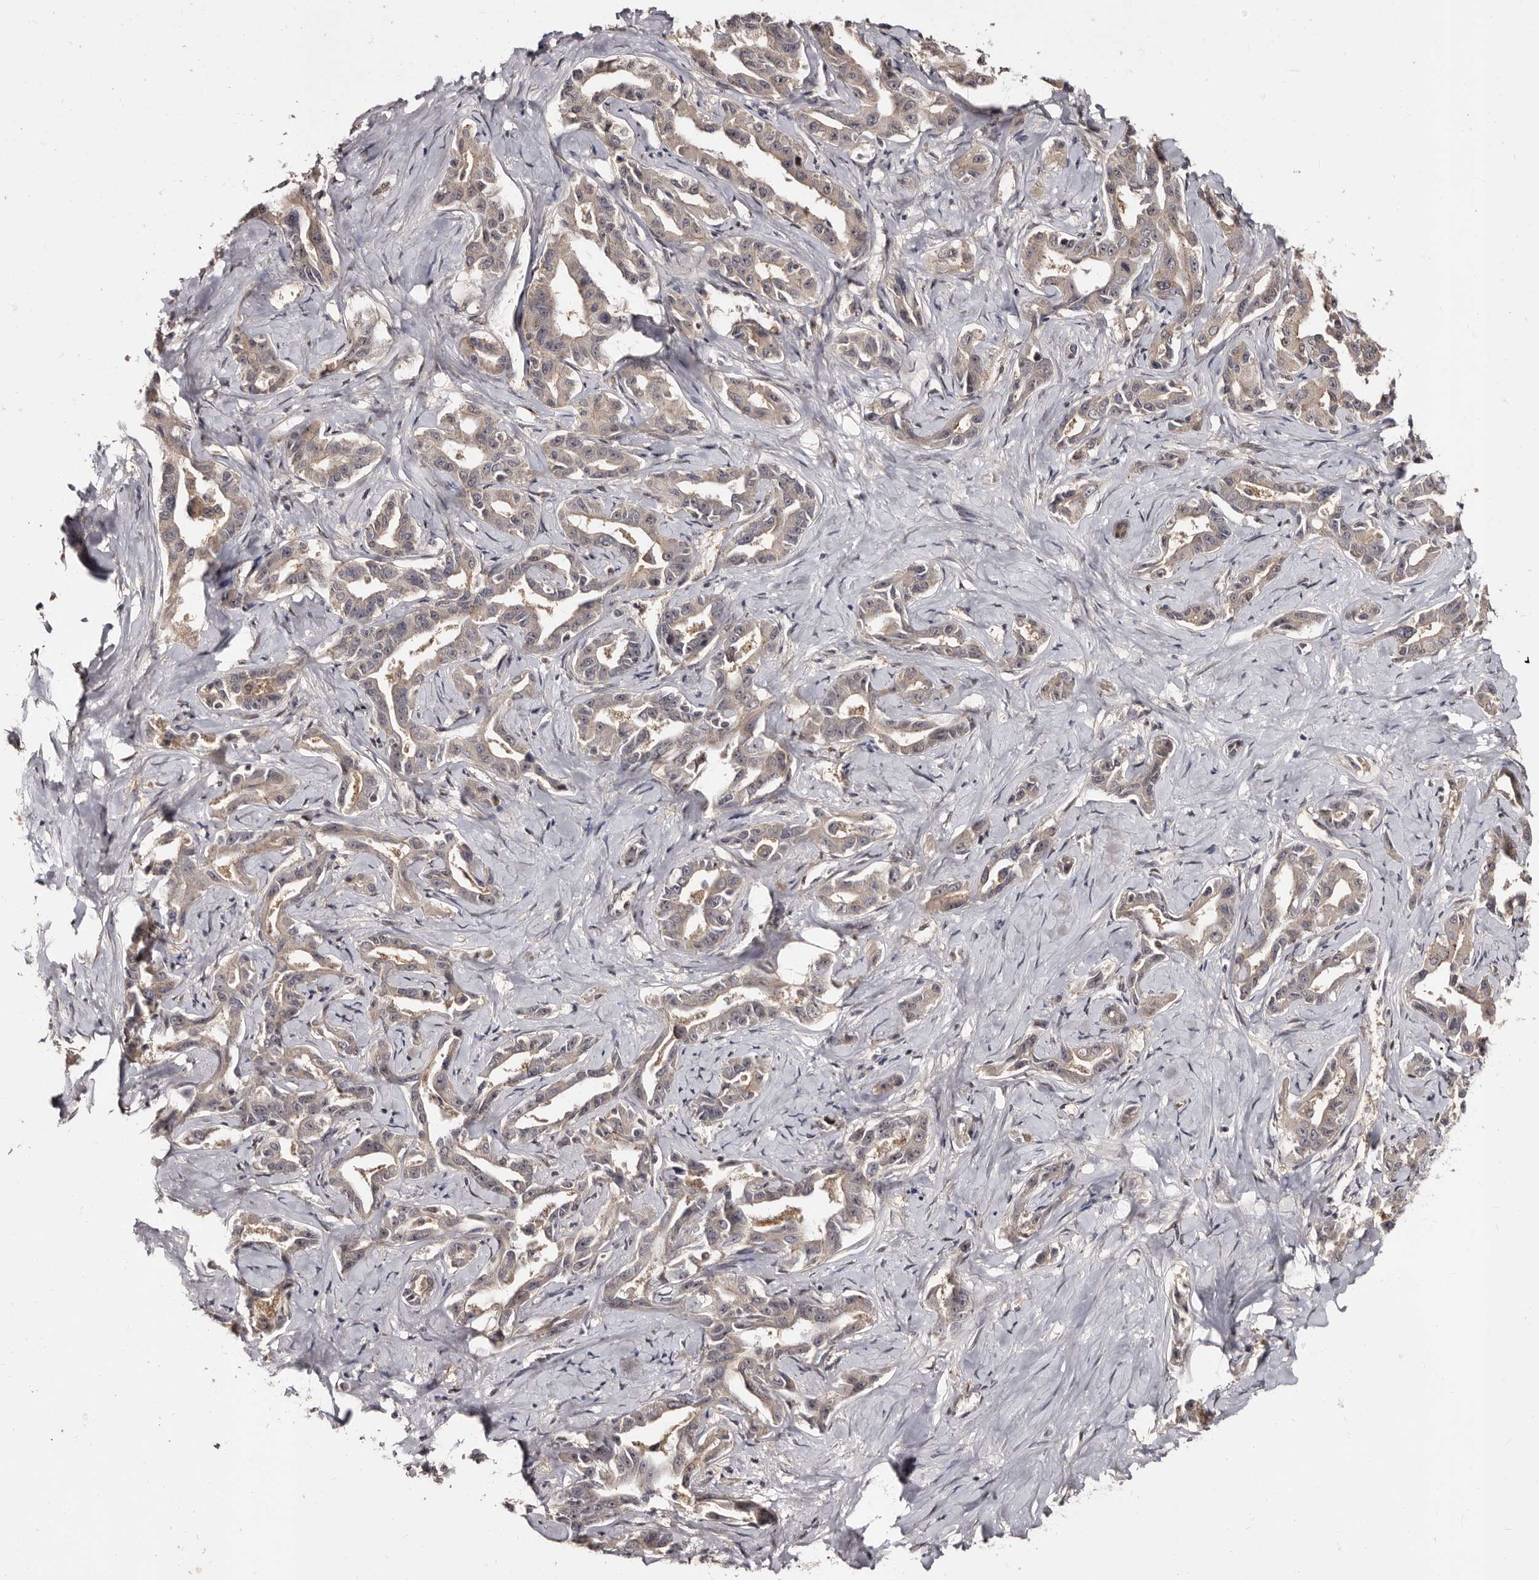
{"staining": {"intensity": "negative", "quantity": "none", "location": "none"}, "tissue": "liver cancer", "cell_type": "Tumor cells", "image_type": "cancer", "snomed": [{"axis": "morphology", "description": "Cholangiocarcinoma"}, {"axis": "topography", "description": "Liver"}], "caption": "Immunohistochemistry (IHC) photomicrograph of neoplastic tissue: liver cholangiocarcinoma stained with DAB (3,3'-diaminobenzidine) displays no significant protein staining in tumor cells.", "gene": "TBC1D22B", "patient": {"sex": "male", "age": 59}}